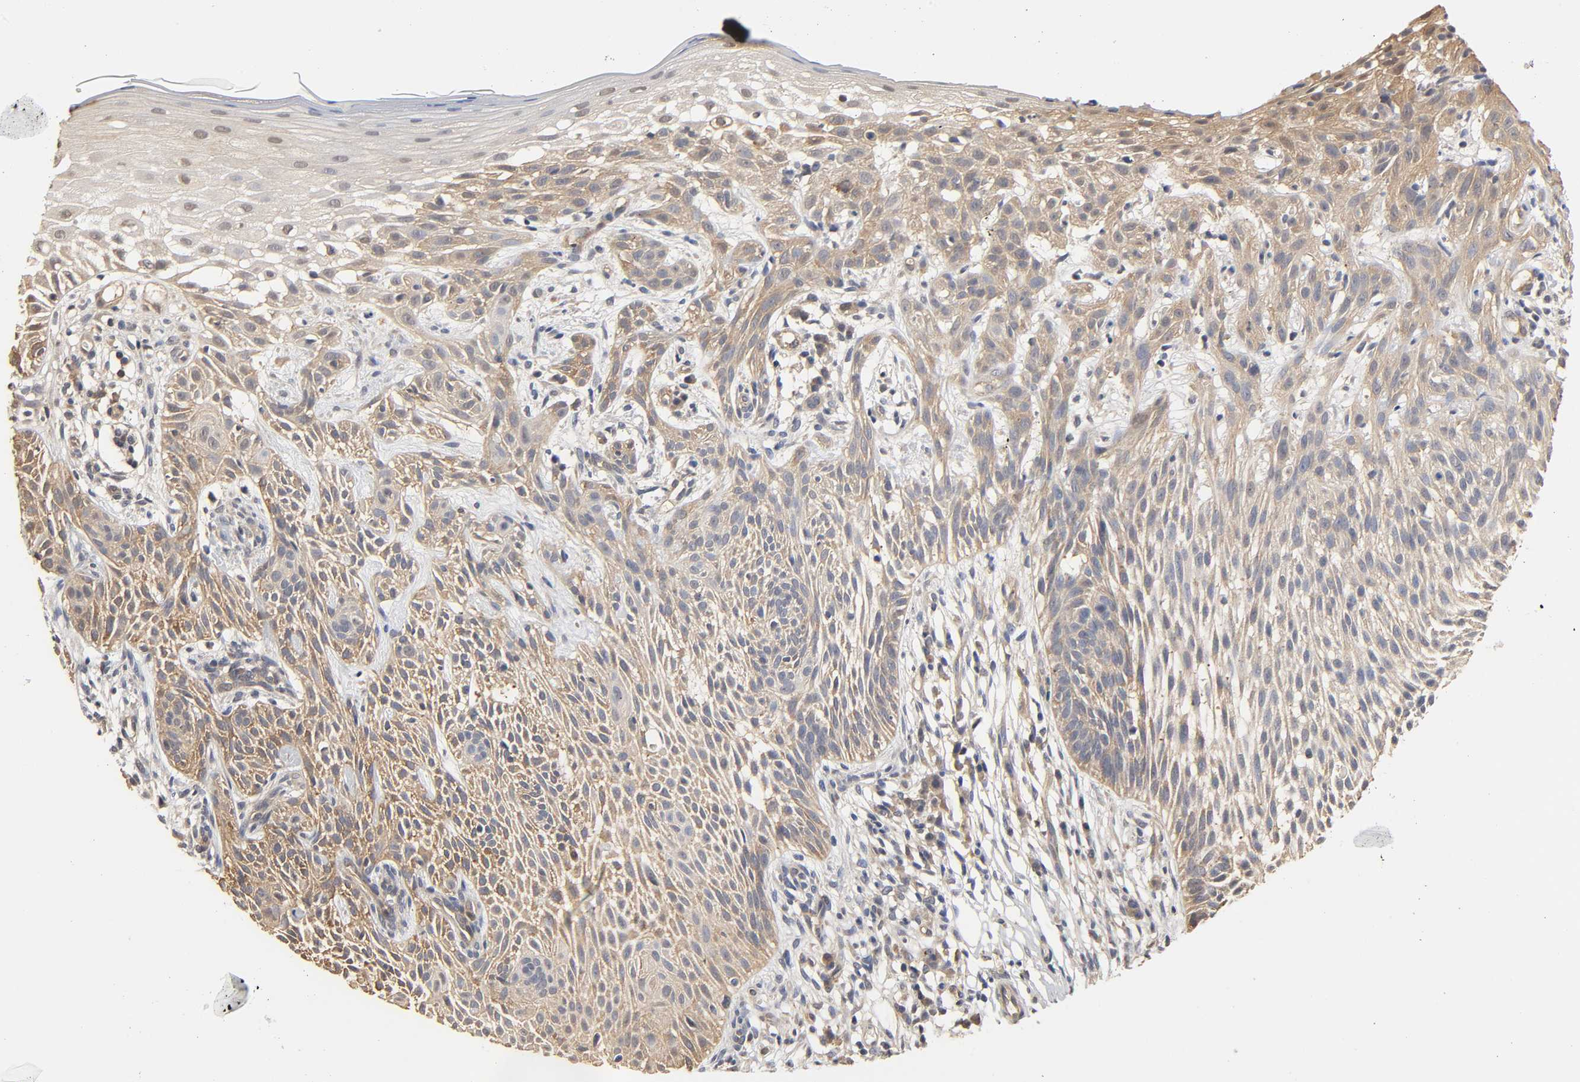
{"staining": {"intensity": "weak", "quantity": ">75%", "location": "cytoplasmic/membranous"}, "tissue": "skin cancer", "cell_type": "Tumor cells", "image_type": "cancer", "snomed": [{"axis": "morphology", "description": "Normal tissue, NOS"}, {"axis": "morphology", "description": "Basal cell carcinoma"}, {"axis": "topography", "description": "Skin"}], "caption": "The micrograph reveals a brown stain indicating the presence of a protein in the cytoplasmic/membranous of tumor cells in skin basal cell carcinoma.", "gene": "PDE5A", "patient": {"sex": "female", "age": 69}}